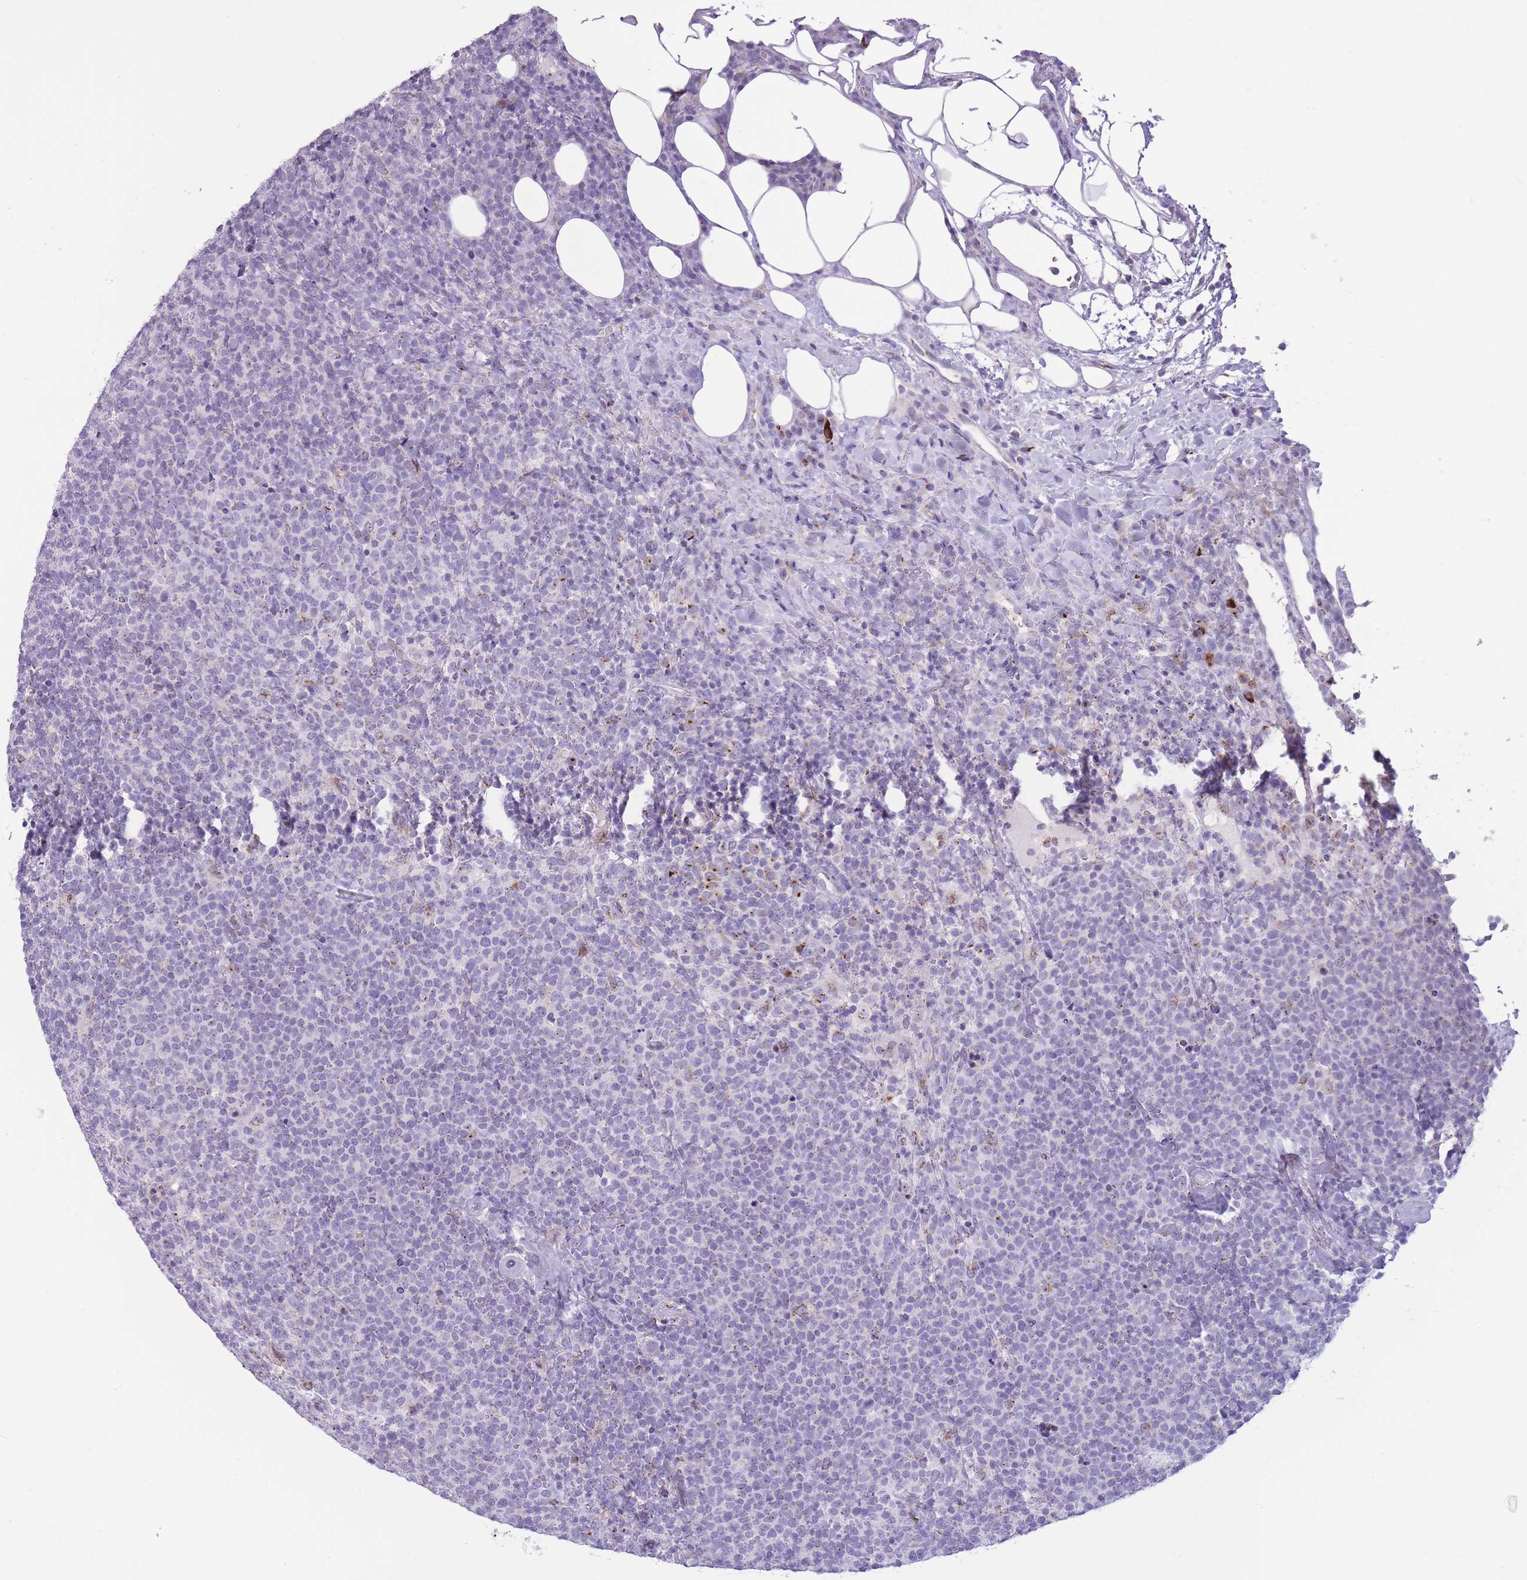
{"staining": {"intensity": "negative", "quantity": "none", "location": "none"}, "tissue": "lymphoma", "cell_type": "Tumor cells", "image_type": "cancer", "snomed": [{"axis": "morphology", "description": "Malignant lymphoma, non-Hodgkin's type, High grade"}, {"axis": "topography", "description": "Lymph node"}], "caption": "Immunohistochemistry micrograph of neoplastic tissue: human high-grade malignant lymphoma, non-Hodgkin's type stained with DAB (3,3'-diaminobenzidine) shows no significant protein staining in tumor cells.", "gene": "B4GALT2", "patient": {"sex": "male", "age": 61}}